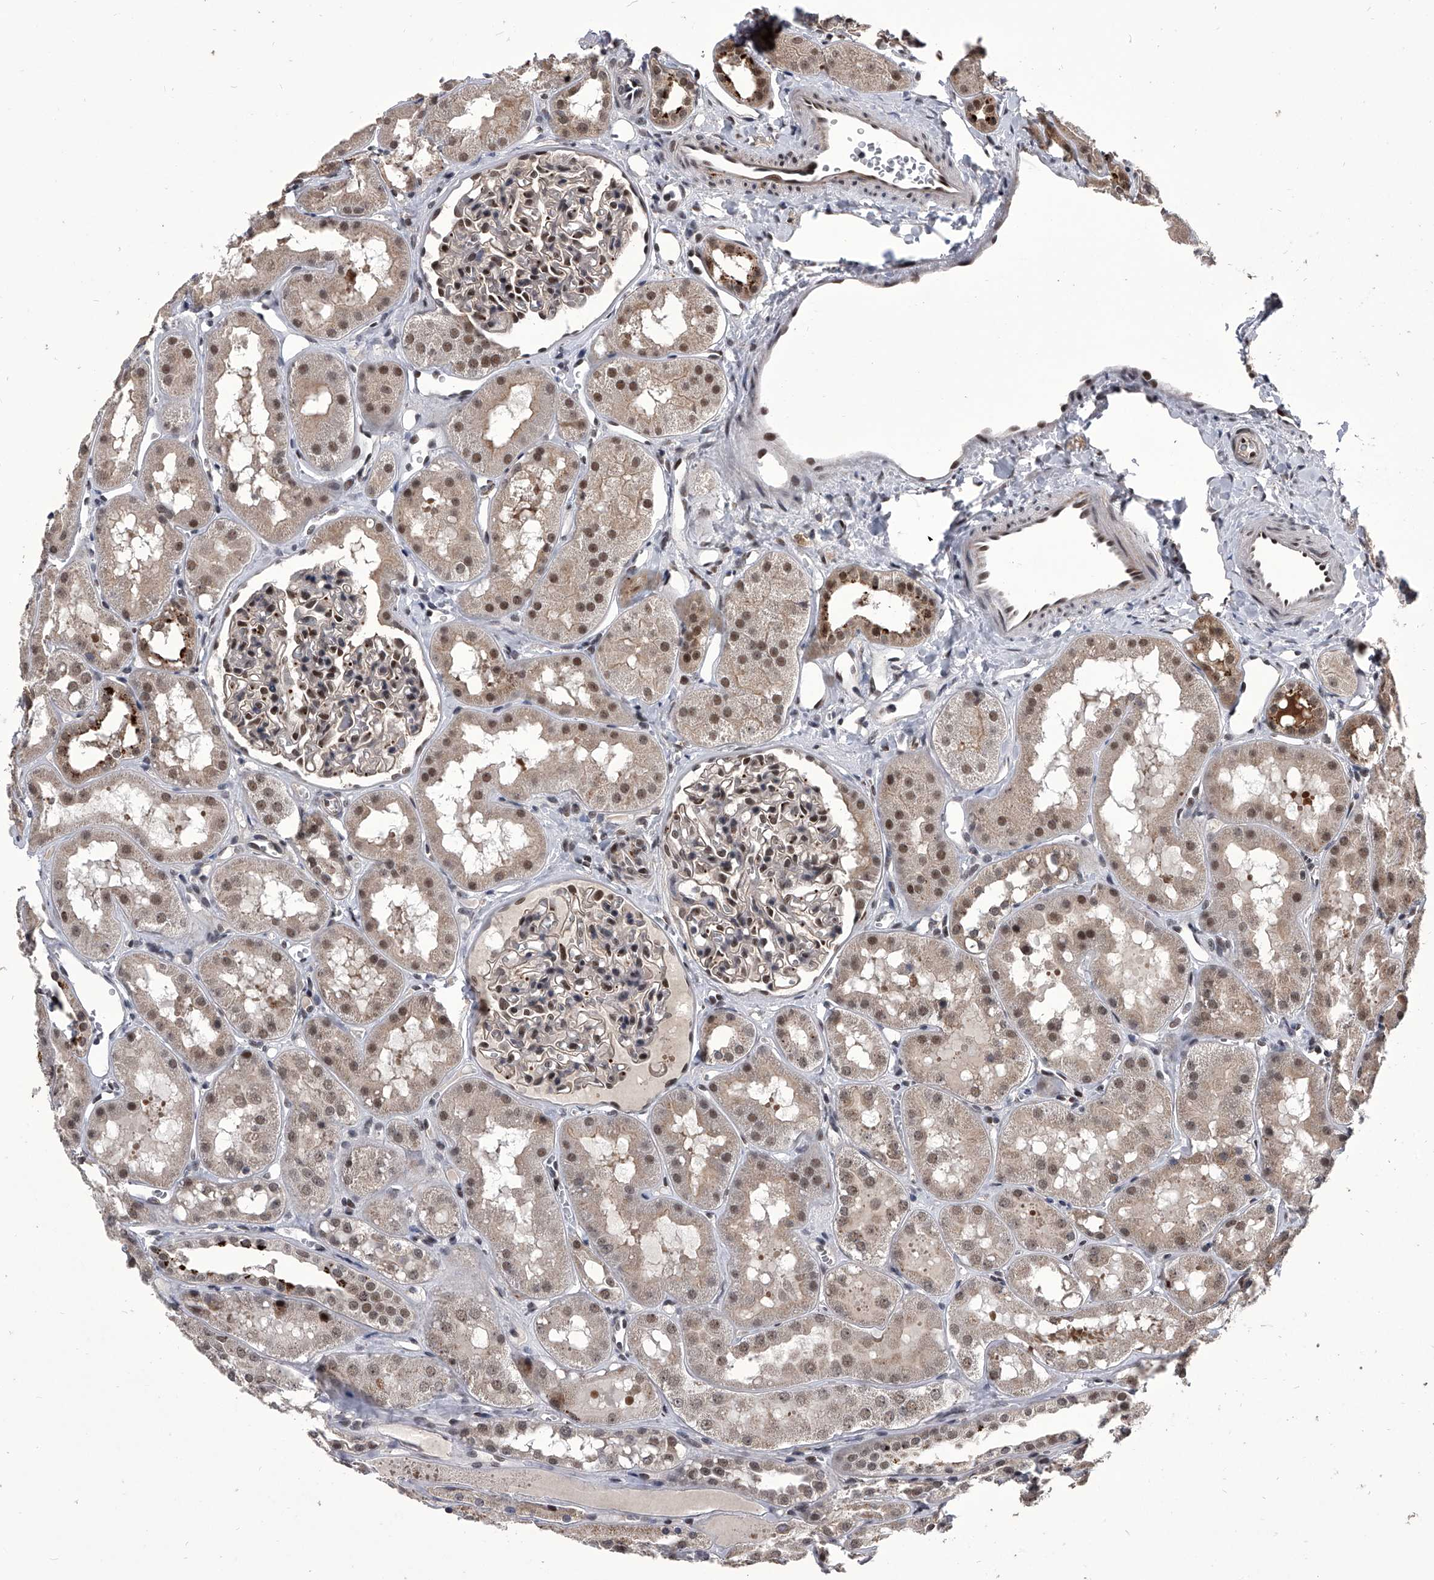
{"staining": {"intensity": "moderate", "quantity": "<25%", "location": "cytoplasmic/membranous,nuclear"}, "tissue": "kidney", "cell_type": "Cells in glomeruli", "image_type": "normal", "snomed": [{"axis": "morphology", "description": "Normal tissue, NOS"}, {"axis": "topography", "description": "Kidney"}], "caption": "Protein expression analysis of normal human kidney reveals moderate cytoplasmic/membranous,nuclear staining in about <25% of cells in glomeruli.", "gene": "CMTR1", "patient": {"sex": "male", "age": 16}}